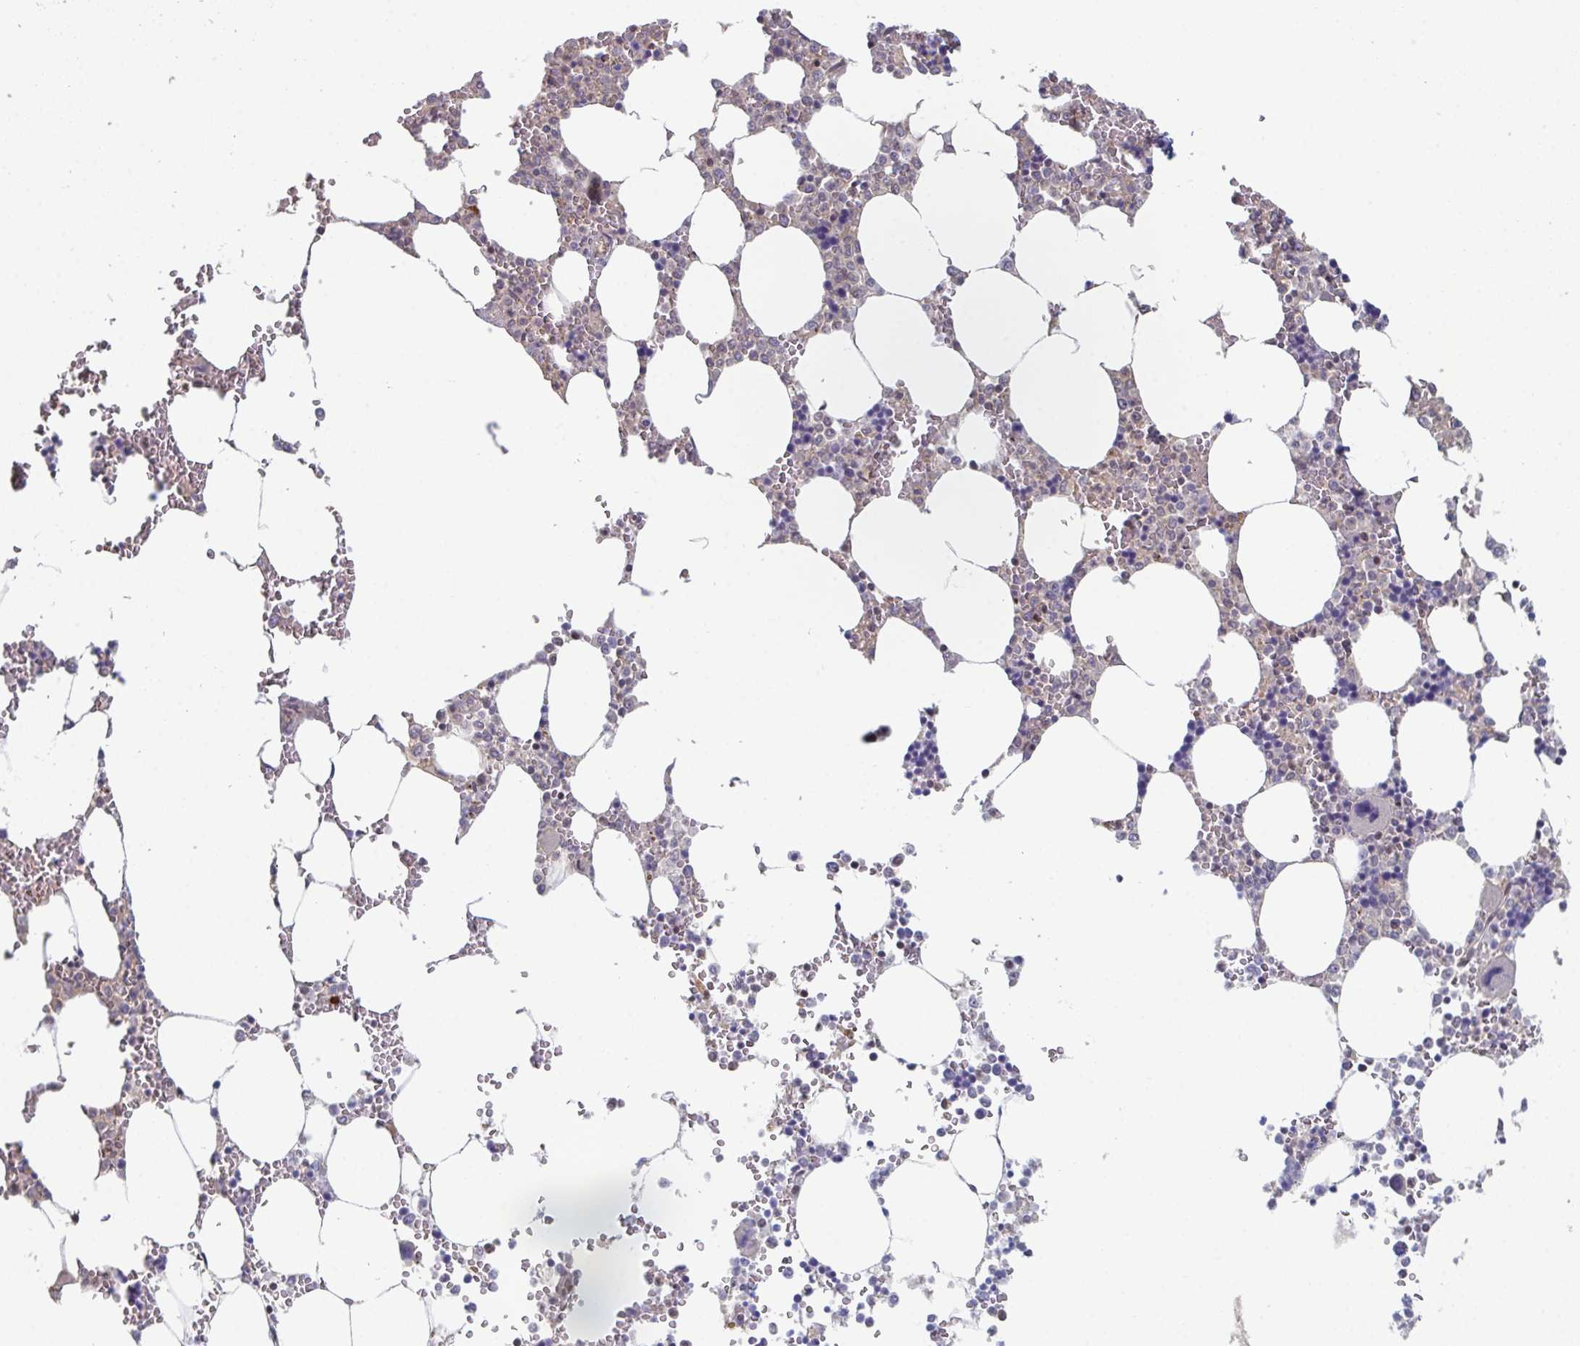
{"staining": {"intensity": "negative", "quantity": "none", "location": "none"}, "tissue": "bone marrow", "cell_type": "Hematopoietic cells", "image_type": "normal", "snomed": [{"axis": "morphology", "description": "Normal tissue, NOS"}, {"axis": "topography", "description": "Bone marrow"}], "caption": "Hematopoietic cells show no significant staining in normal bone marrow. (DAB immunohistochemistry visualized using brightfield microscopy, high magnification).", "gene": "ACD", "patient": {"sex": "male", "age": 64}}